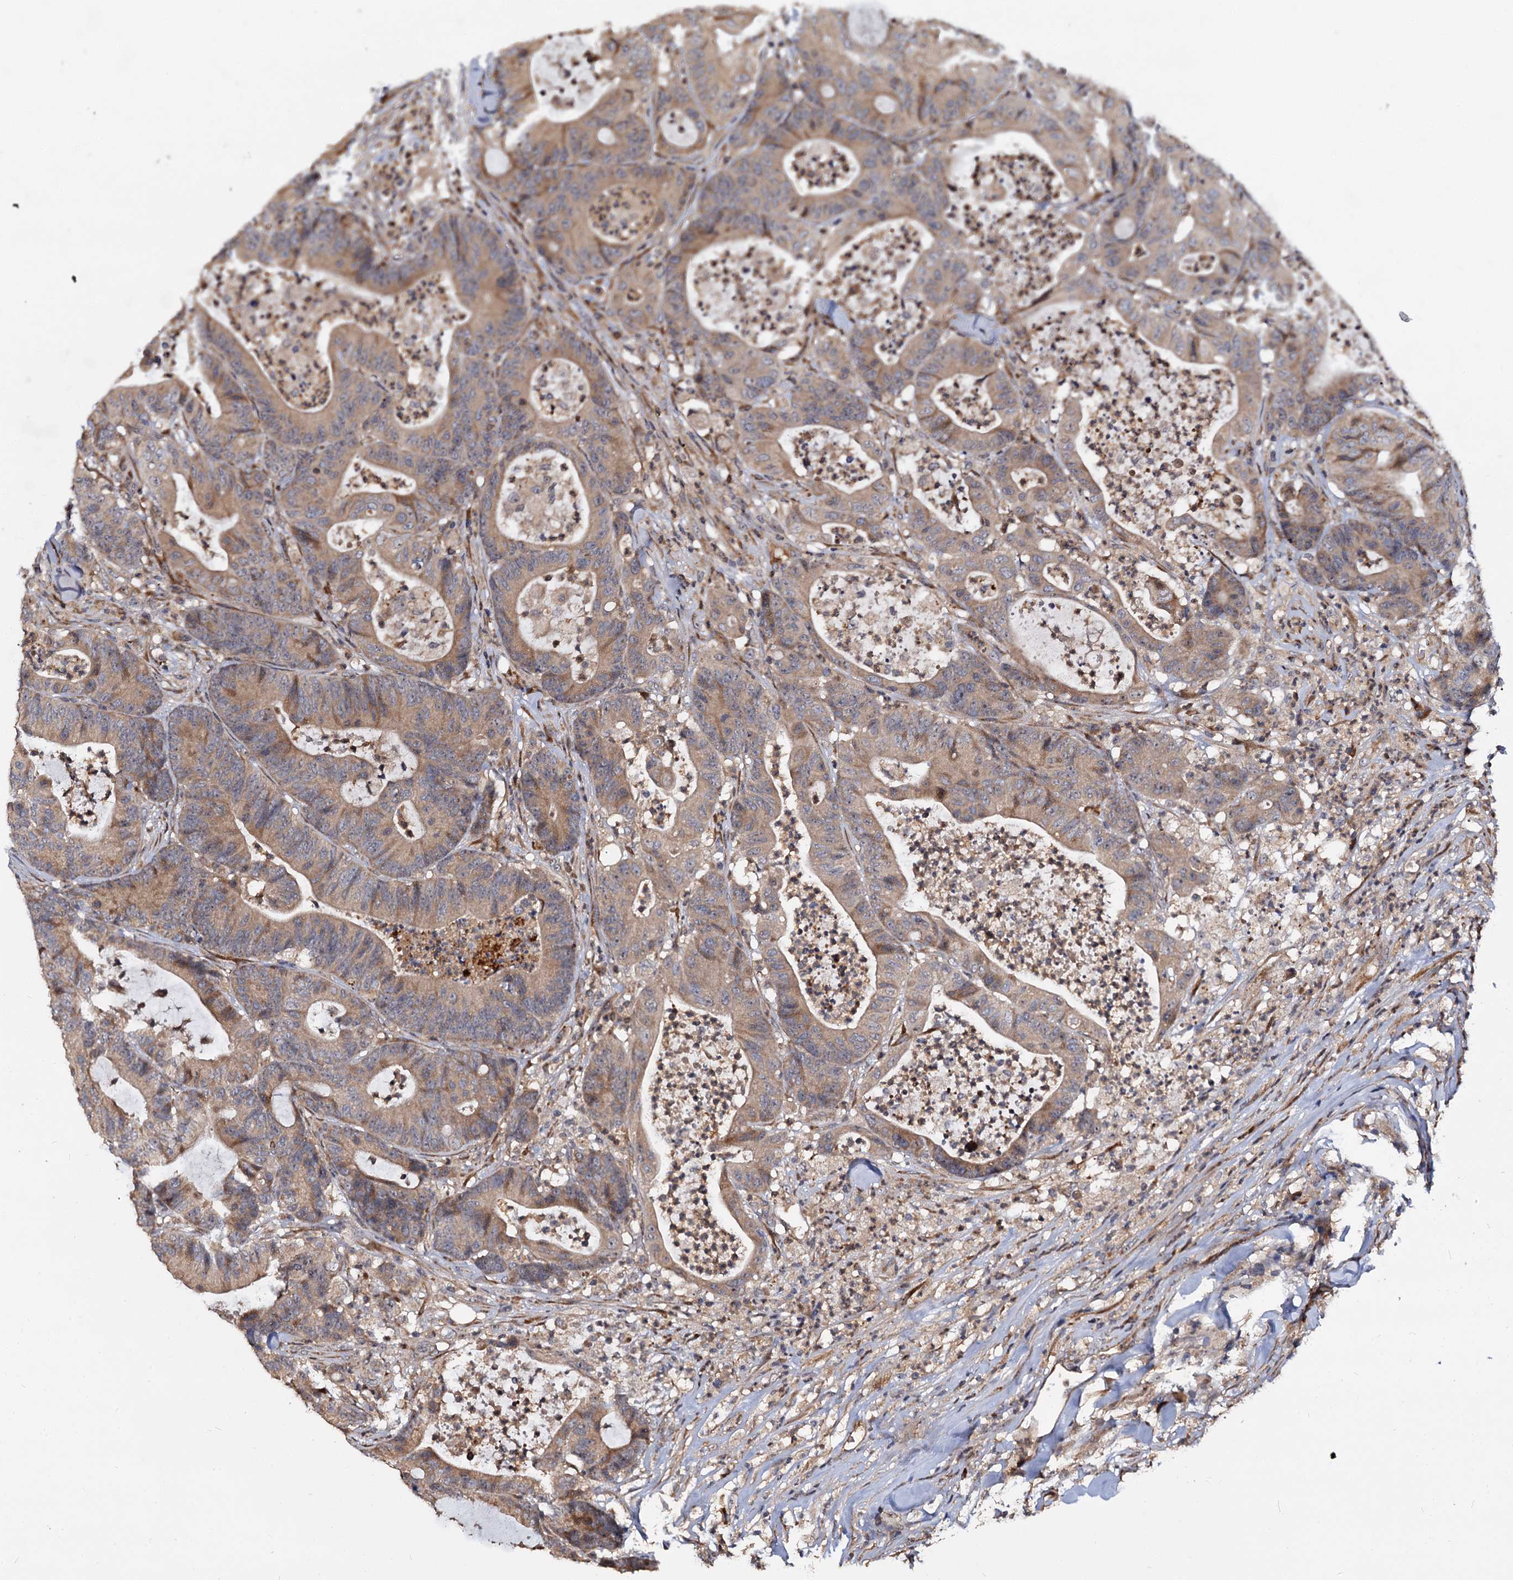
{"staining": {"intensity": "moderate", "quantity": ">75%", "location": "cytoplasmic/membranous"}, "tissue": "colorectal cancer", "cell_type": "Tumor cells", "image_type": "cancer", "snomed": [{"axis": "morphology", "description": "Adenocarcinoma, NOS"}, {"axis": "topography", "description": "Colon"}], "caption": "Tumor cells demonstrate medium levels of moderate cytoplasmic/membranous positivity in about >75% of cells in human colorectal cancer (adenocarcinoma).", "gene": "WWC3", "patient": {"sex": "female", "age": 84}}